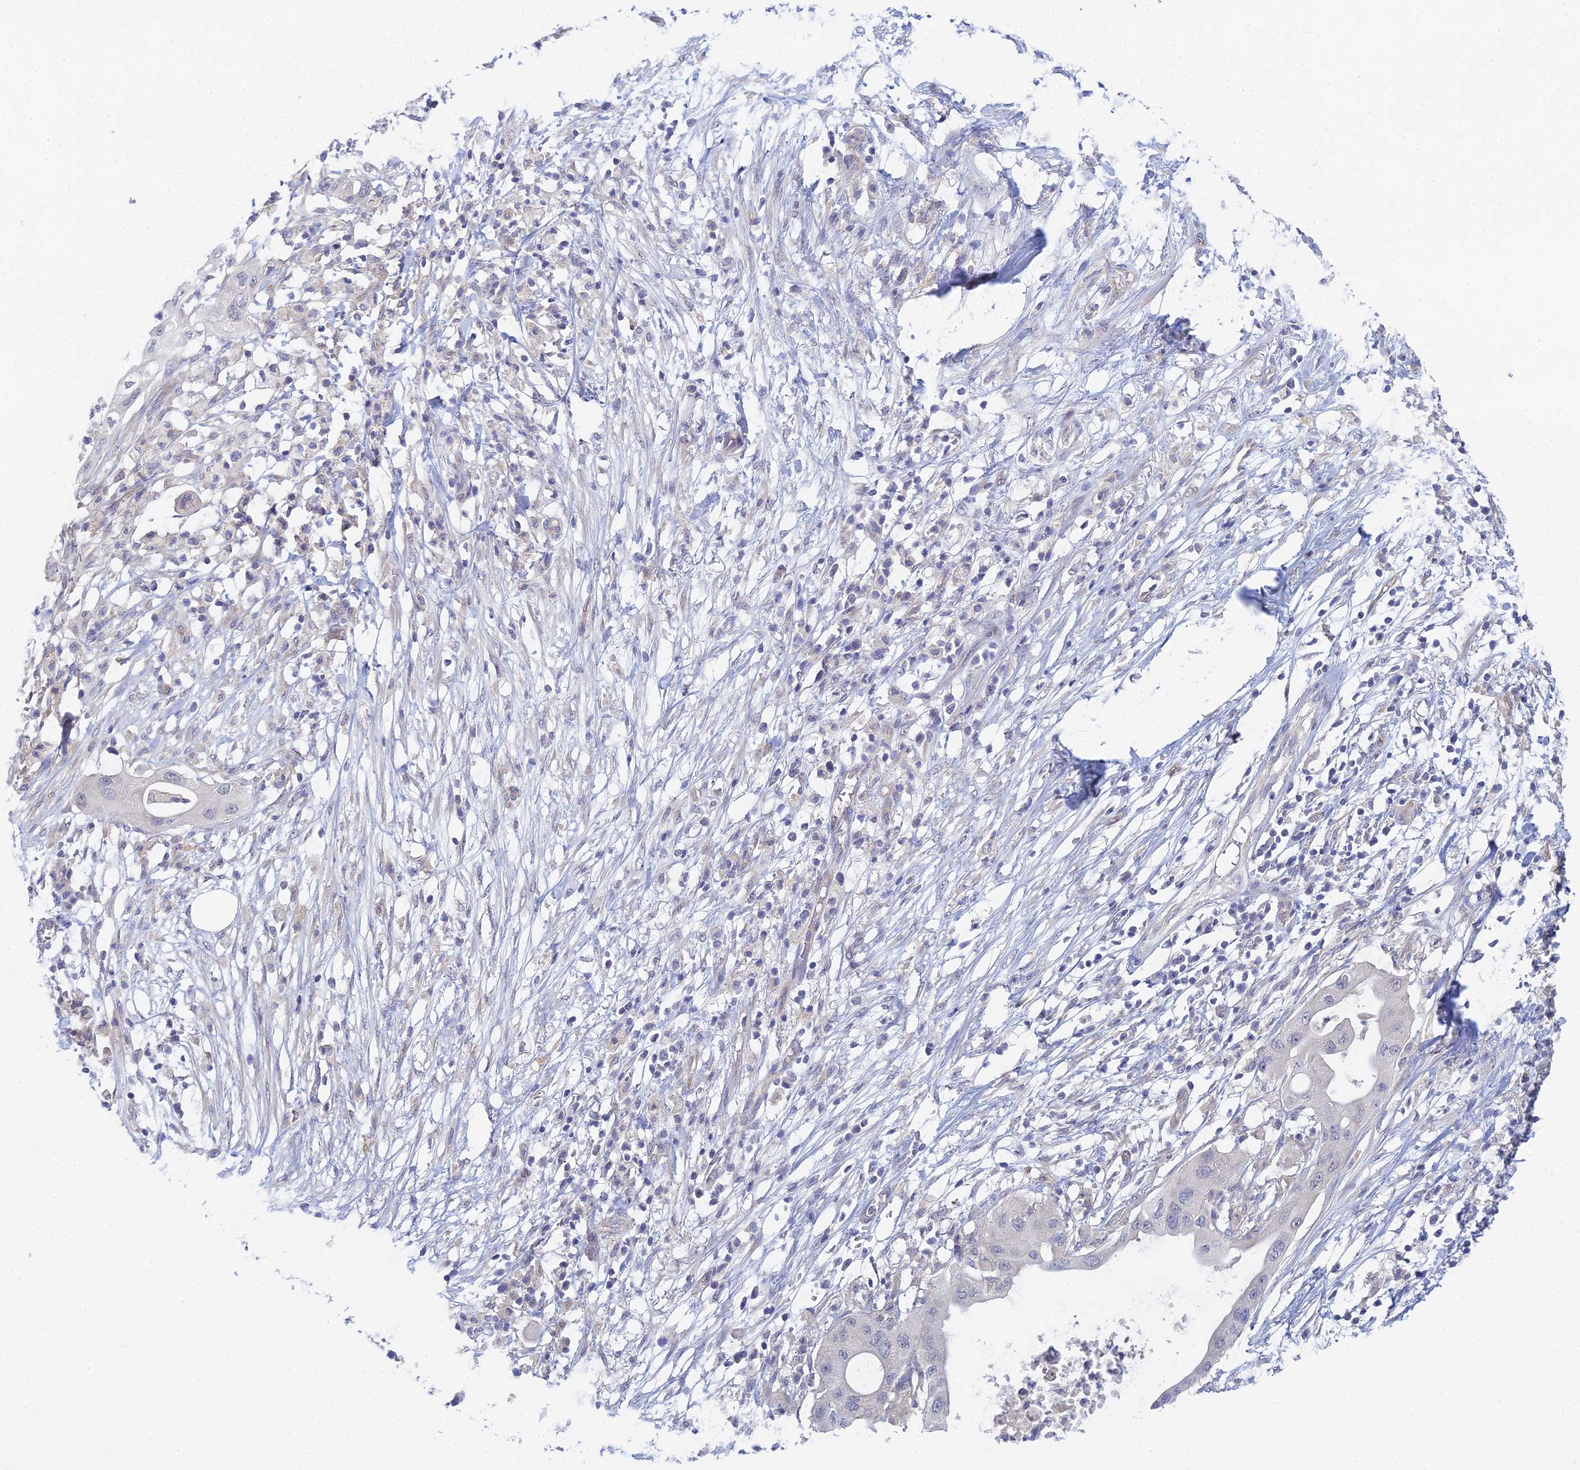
{"staining": {"intensity": "negative", "quantity": "none", "location": "none"}, "tissue": "pancreatic cancer", "cell_type": "Tumor cells", "image_type": "cancer", "snomed": [{"axis": "morphology", "description": "Adenocarcinoma, NOS"}, {"axis": "topography", "description": "Pancreas"}], "caption": "Tumor cells show no significant staining in adenocarcinoma (pancreatic).", "gene": "METTL26", "patient": {"sex": "male", "age": 68}}